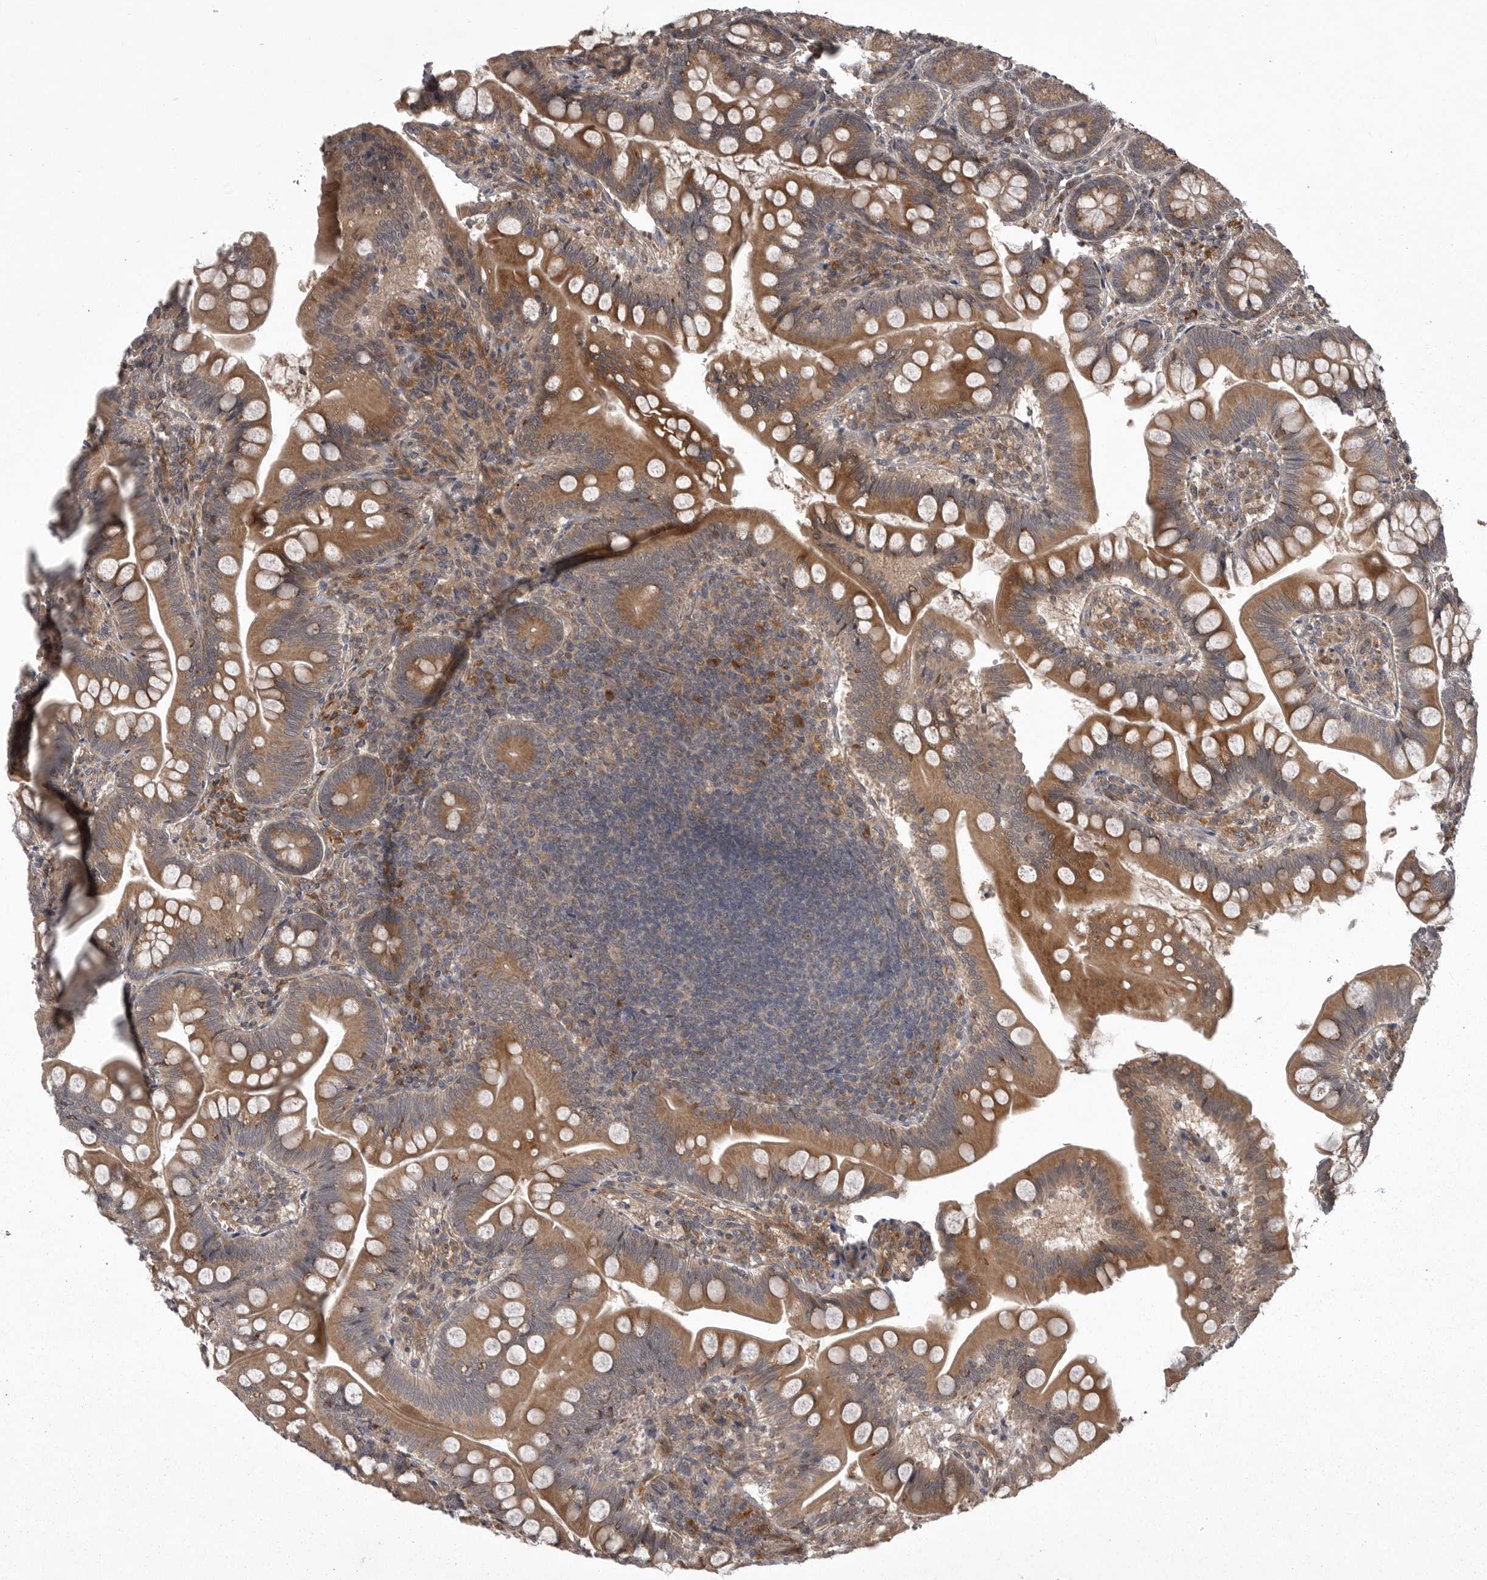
{"staining": {"intensity": "moderate", "quantity": ">75%", "location": "cytoplasmic/membranous"}, "tissue": "small intestine", "cell_type": "Glandular cells", "image_type": "normal", "snomed": [{"axis": "morphology", "description": "Normal tissue, NOS"}, {"axis": "topography", "description": "Small intestine"}], "caption": "A high-resolution photomicrograph shows immunohistochemistry staining of normal small intestine, which displays moderate cytoplasmic/membranous positivity in approximately >75% of glandular cells.", "gene": "GPR31", "patient": {"sex": "male", "age": 7}}